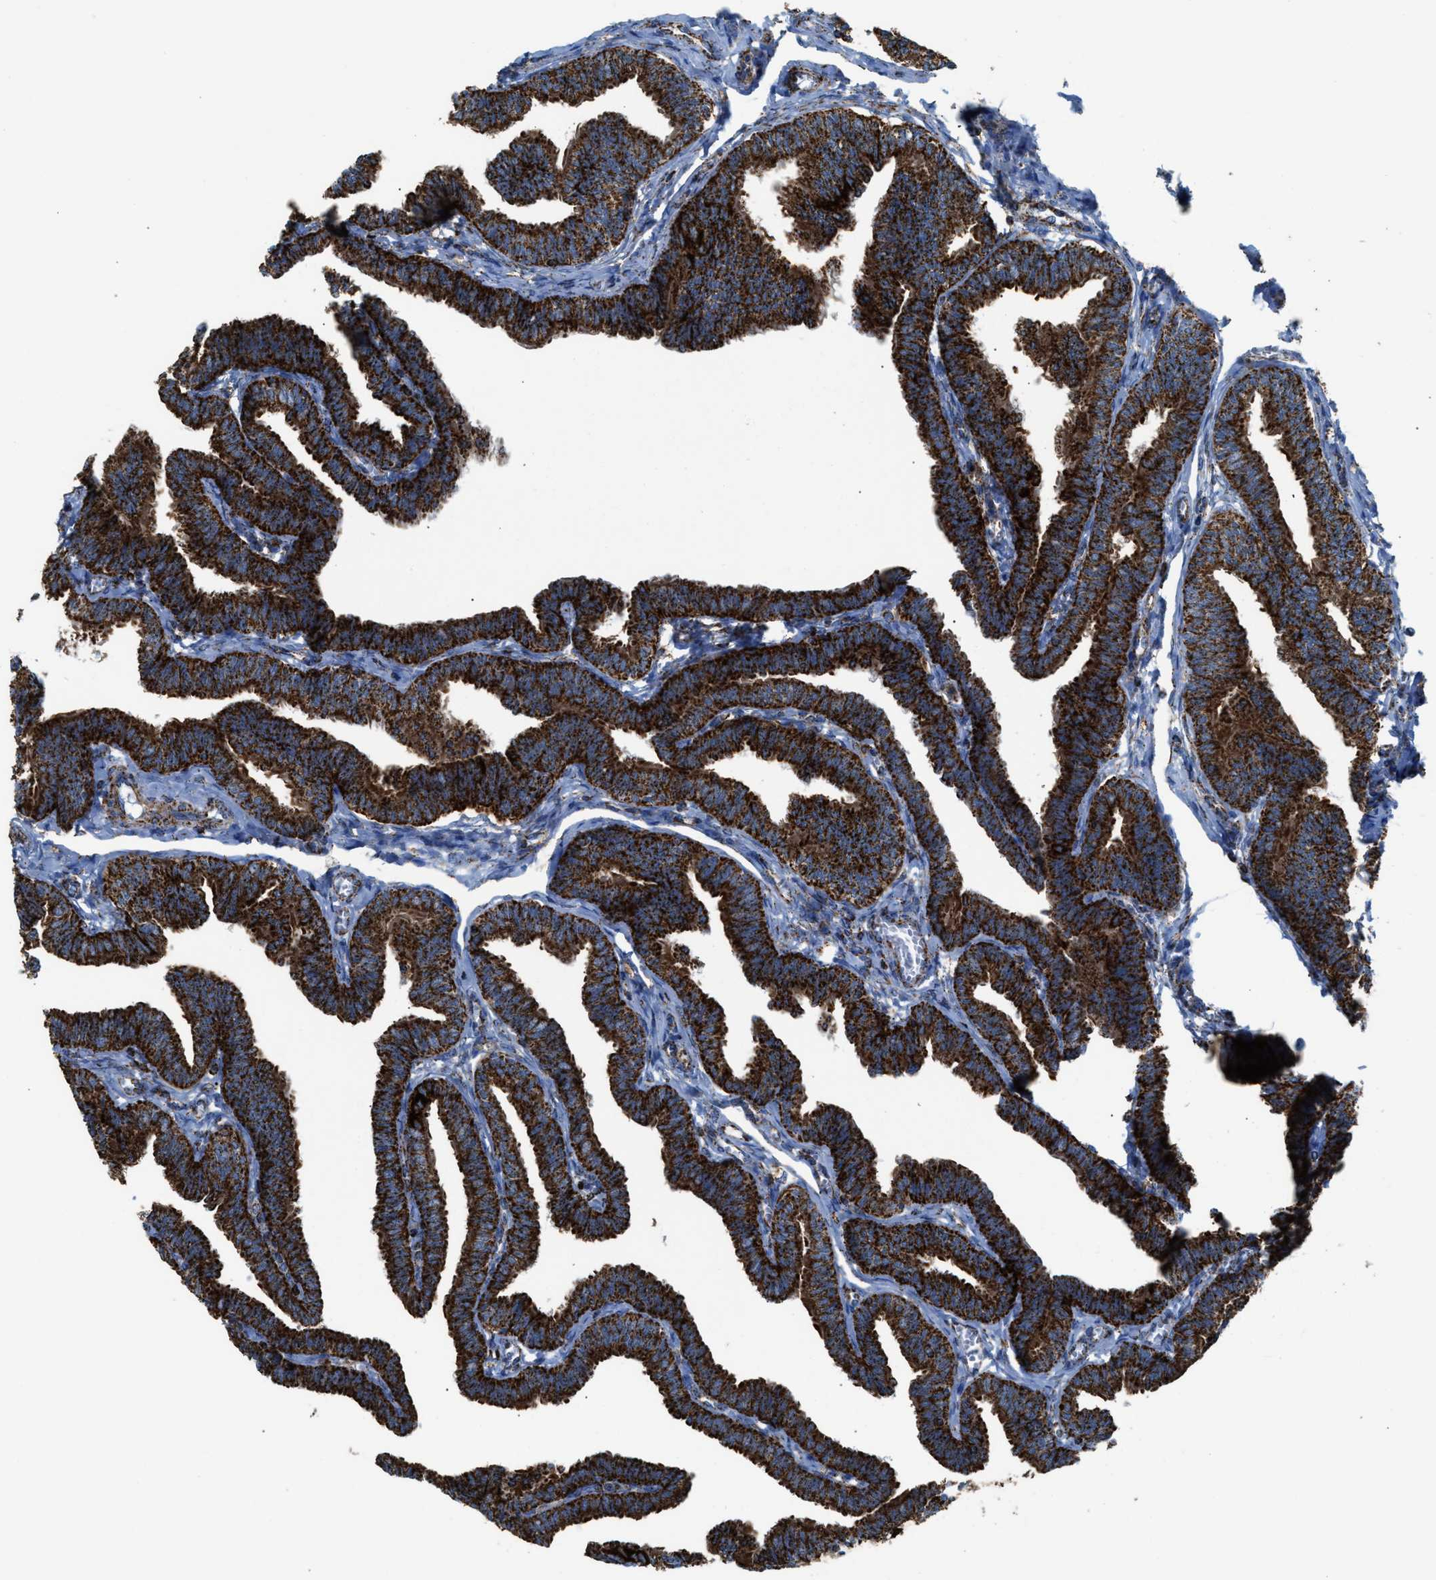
{"staining": {"intensity": "strong", "quantity": ">75%", "location": "cytoplasmic/membranous"}, "tissue": "fallopian tube", "cell_type": "Glandular cells", "image_type": "normal", "snomed": [{"axis": "morphology", "description": "Normal tissue, NOS"}, {"axis": "topography", "description": "Fallopian tube"}, {"axis": "topography", "description": "Ovary"}], "caption": "Immunohistochemistry photomicrograph of unremarkable fallopian tube: human fallopian tube stained using IHC reveals high levels of strong protein expression localized specifically in the cytoplasmic/membranous of glandular cells, appearing as a cytoplasmic/membranous brown color.", "gene": "ECHS1", "patient": {"sex": "female", "age": 23}}